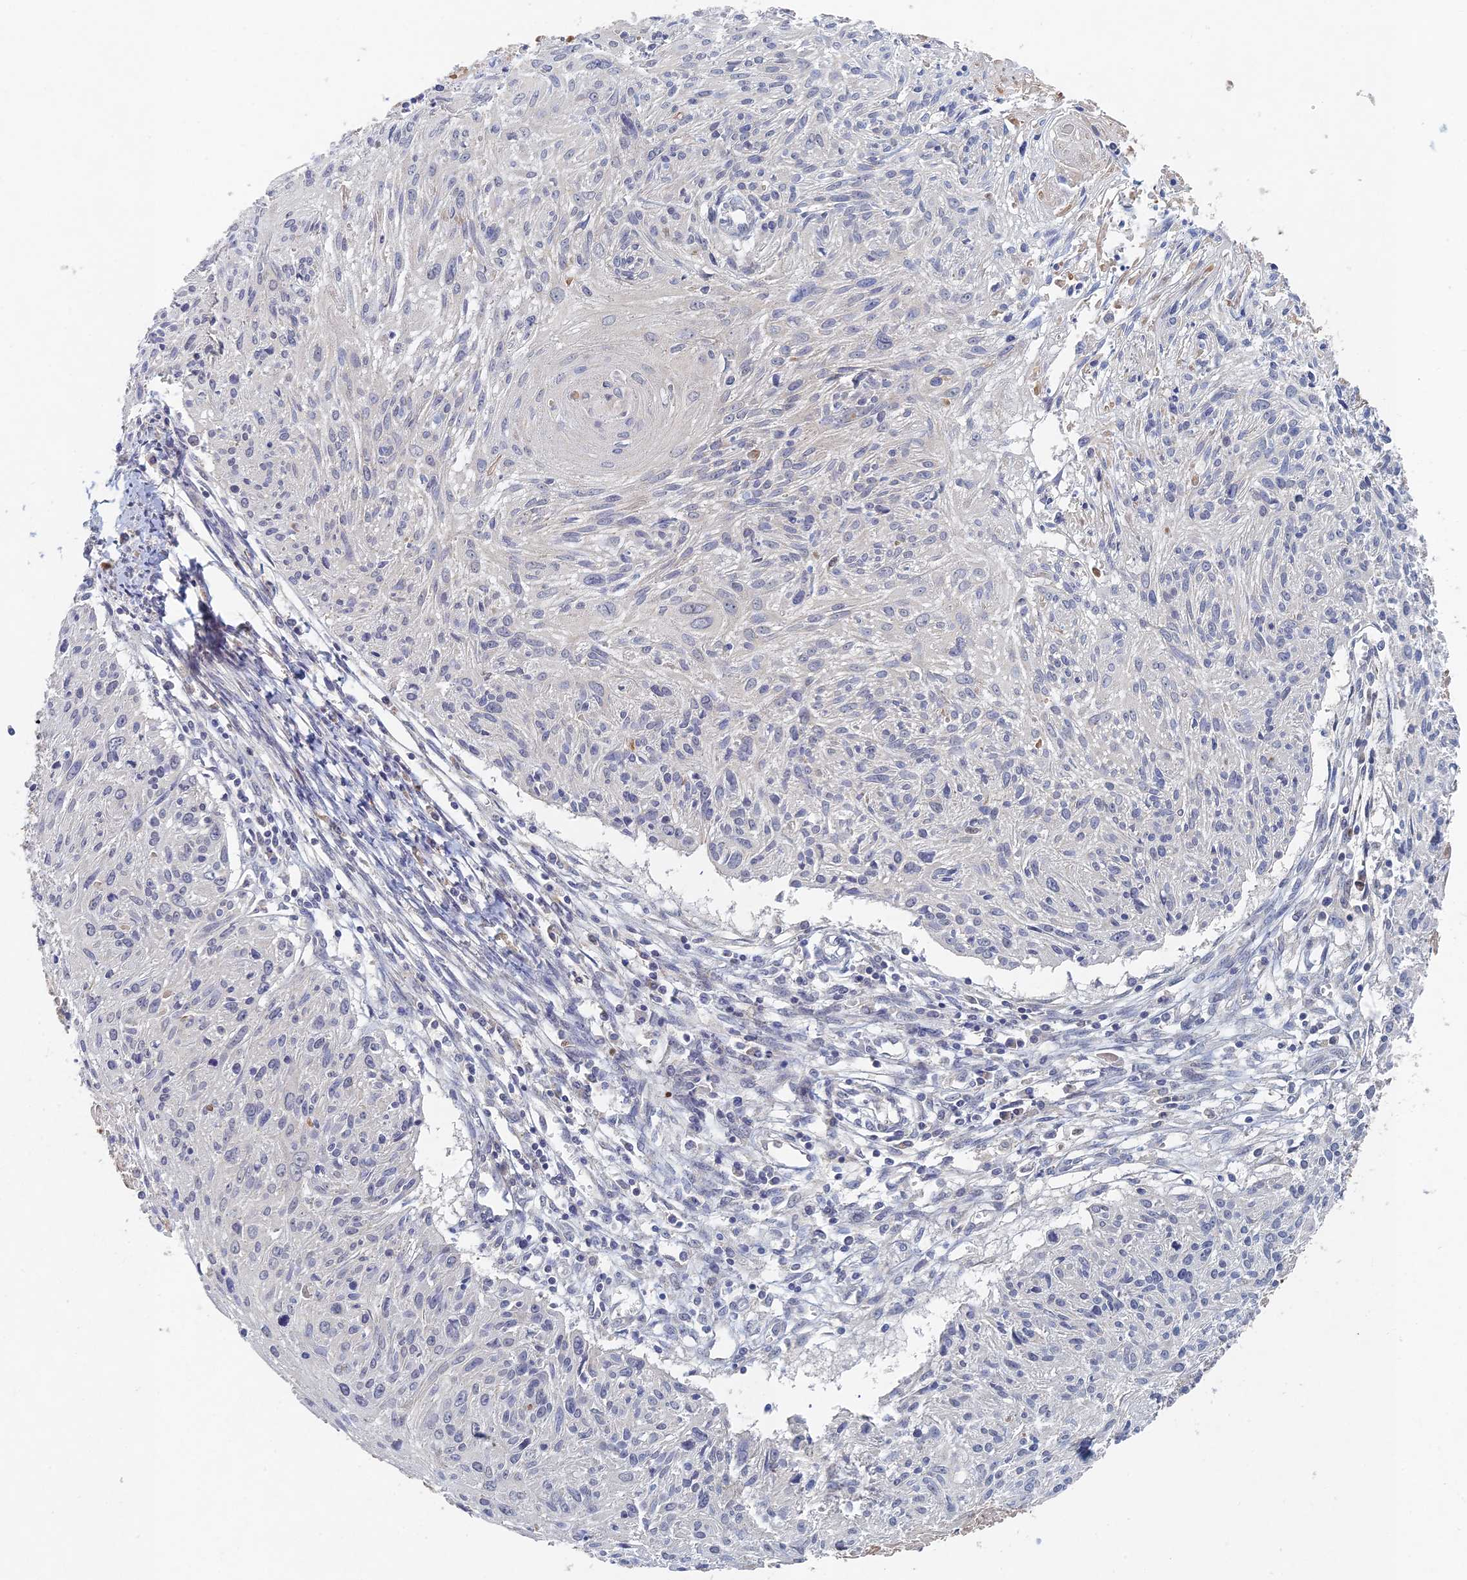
{"staining": {"intensity": "negative", "quantity": "none", "location": "none"}, "tissue": "cervical cancer", "cell_type": "Tumor cells", "image_type": "cancer", "snomed": [{"axis": "morphology", "description": "Squamous cell carcinoma, NOS"}, {"axis": "topography", "description": "Cervix"}], "caption": "This image is of cervical cancer stained with immunohistochemistry to label a protein in brown with the nuclei are counter-stained blue. There is no positivity in tumor cells. (DAB IHC, high magnification).", "gene": "GNA15", "patient": {"sex": "female", "age": 51}}